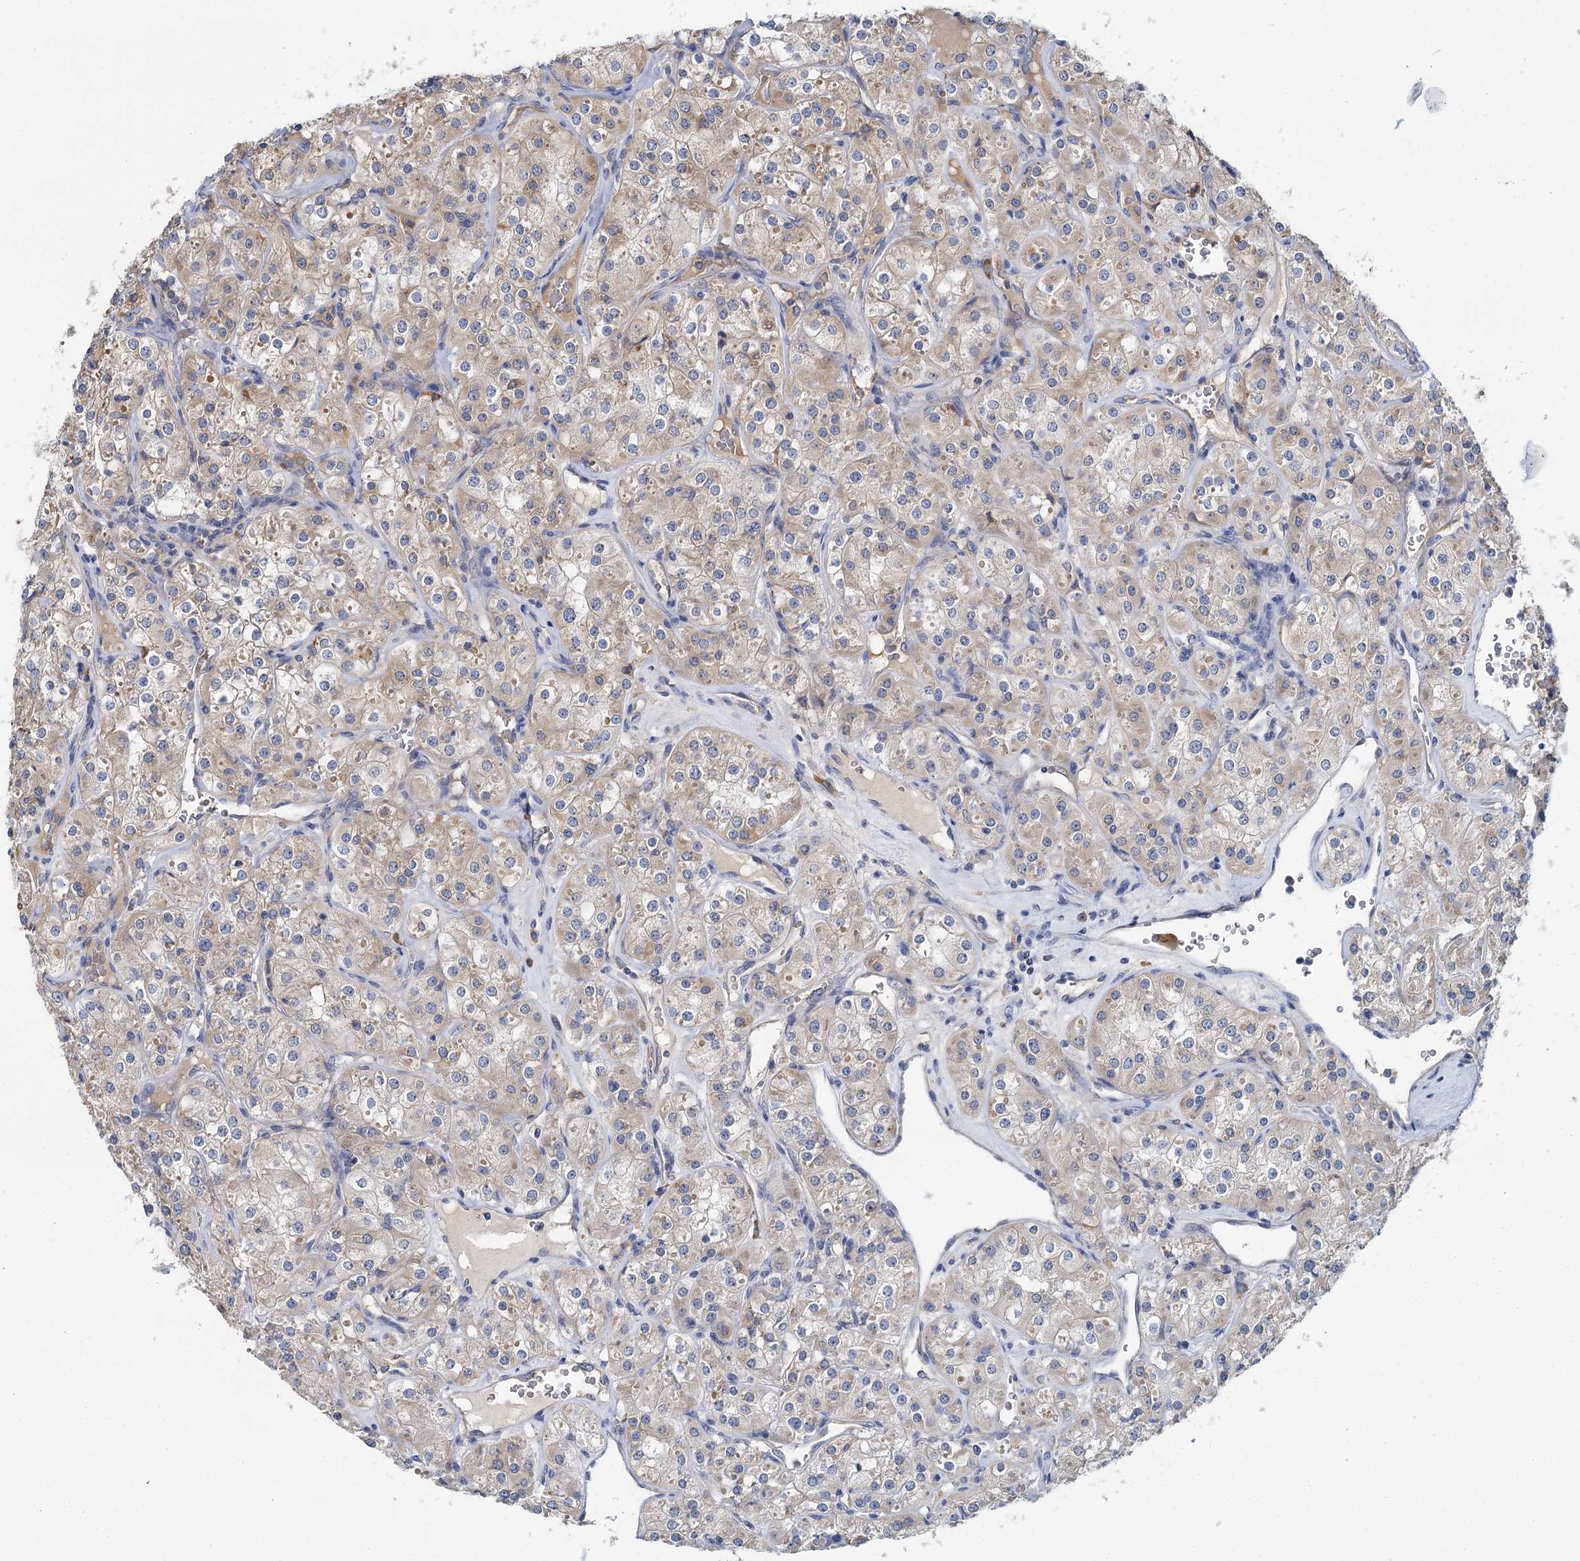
{"staining": {"intensity": "weak", "quantity": "25%-75%", "location": "cytoplasmic/membranous"}, "tissue": "renal cancer", "cell_type": "Tumor cells", "image_type": "cancer", "snomed": [{"axis": "morphology", "description": "Adenocarcinoma, NOS"}, {"axis": "topography", "description": "Kidney"}], "caption": "Immunohistochemical staining of renal adenocarcinoma reveals weak cytoplasmic/membranous protein expression in approximately 25%-75% of tumor cells.", "gene": "ANKRD16", "patient": {"sex": "male", "age": 77}}